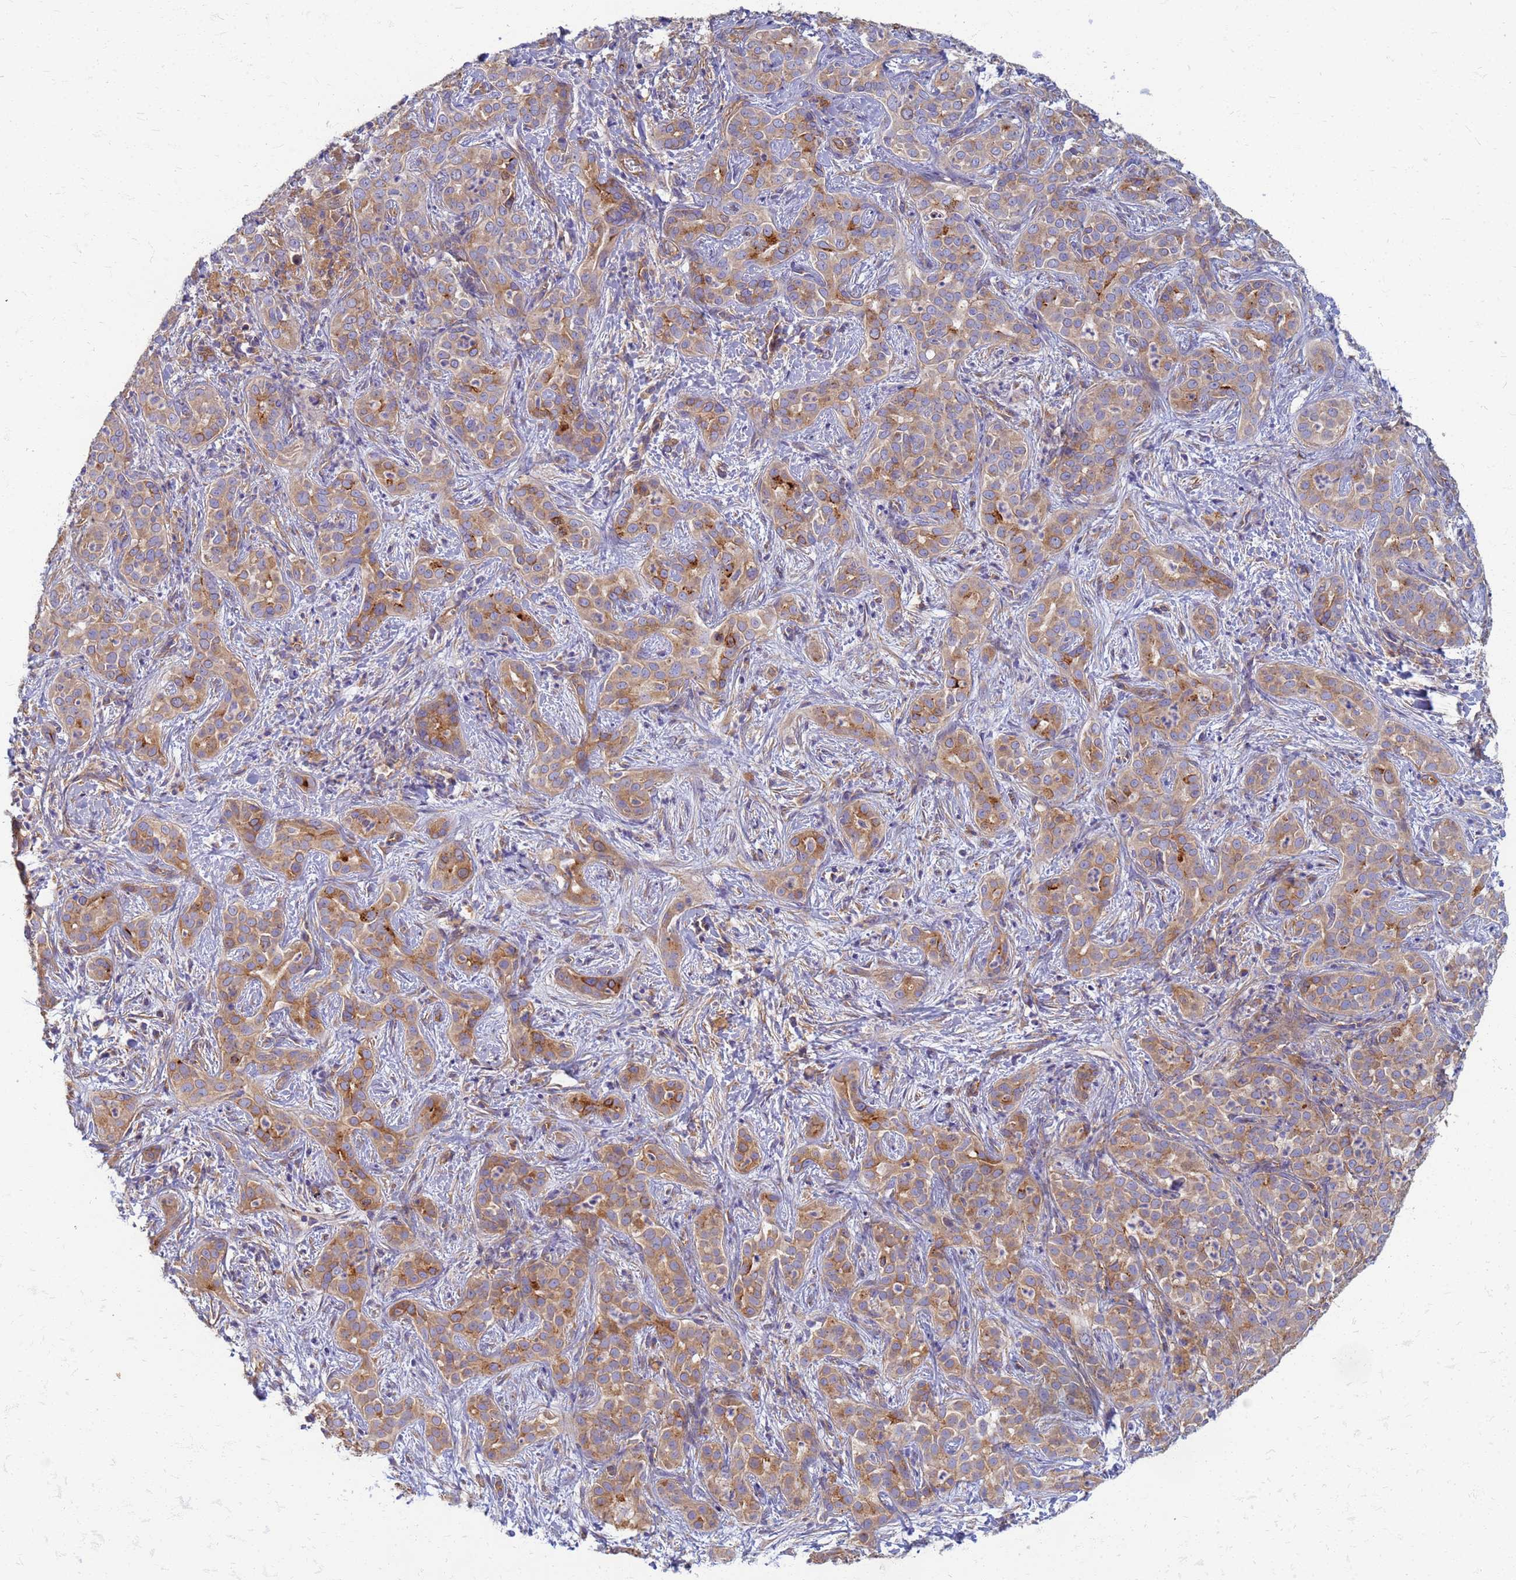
{"staining": {"intensity": "moderate", "quantity": ">75%", "location": "cytoplasmic/membranous"}, "tissue": "liver cancer", "cell_type": "Tumor cells", "image_type": "cancer", "snomed": [{"axis": "morphology", "description": "Carcinoma, Hepatocellular, NOS"}, {"axis": "topography", "description": "Liver"}], "caption": "Liver cancer stained with immunohistochemistry displays moderate cytoplasmic/membranous expression in about >75% of tumor cells.", "gene": "EEA1", "patient": {"sex": "female", "age": 43}}